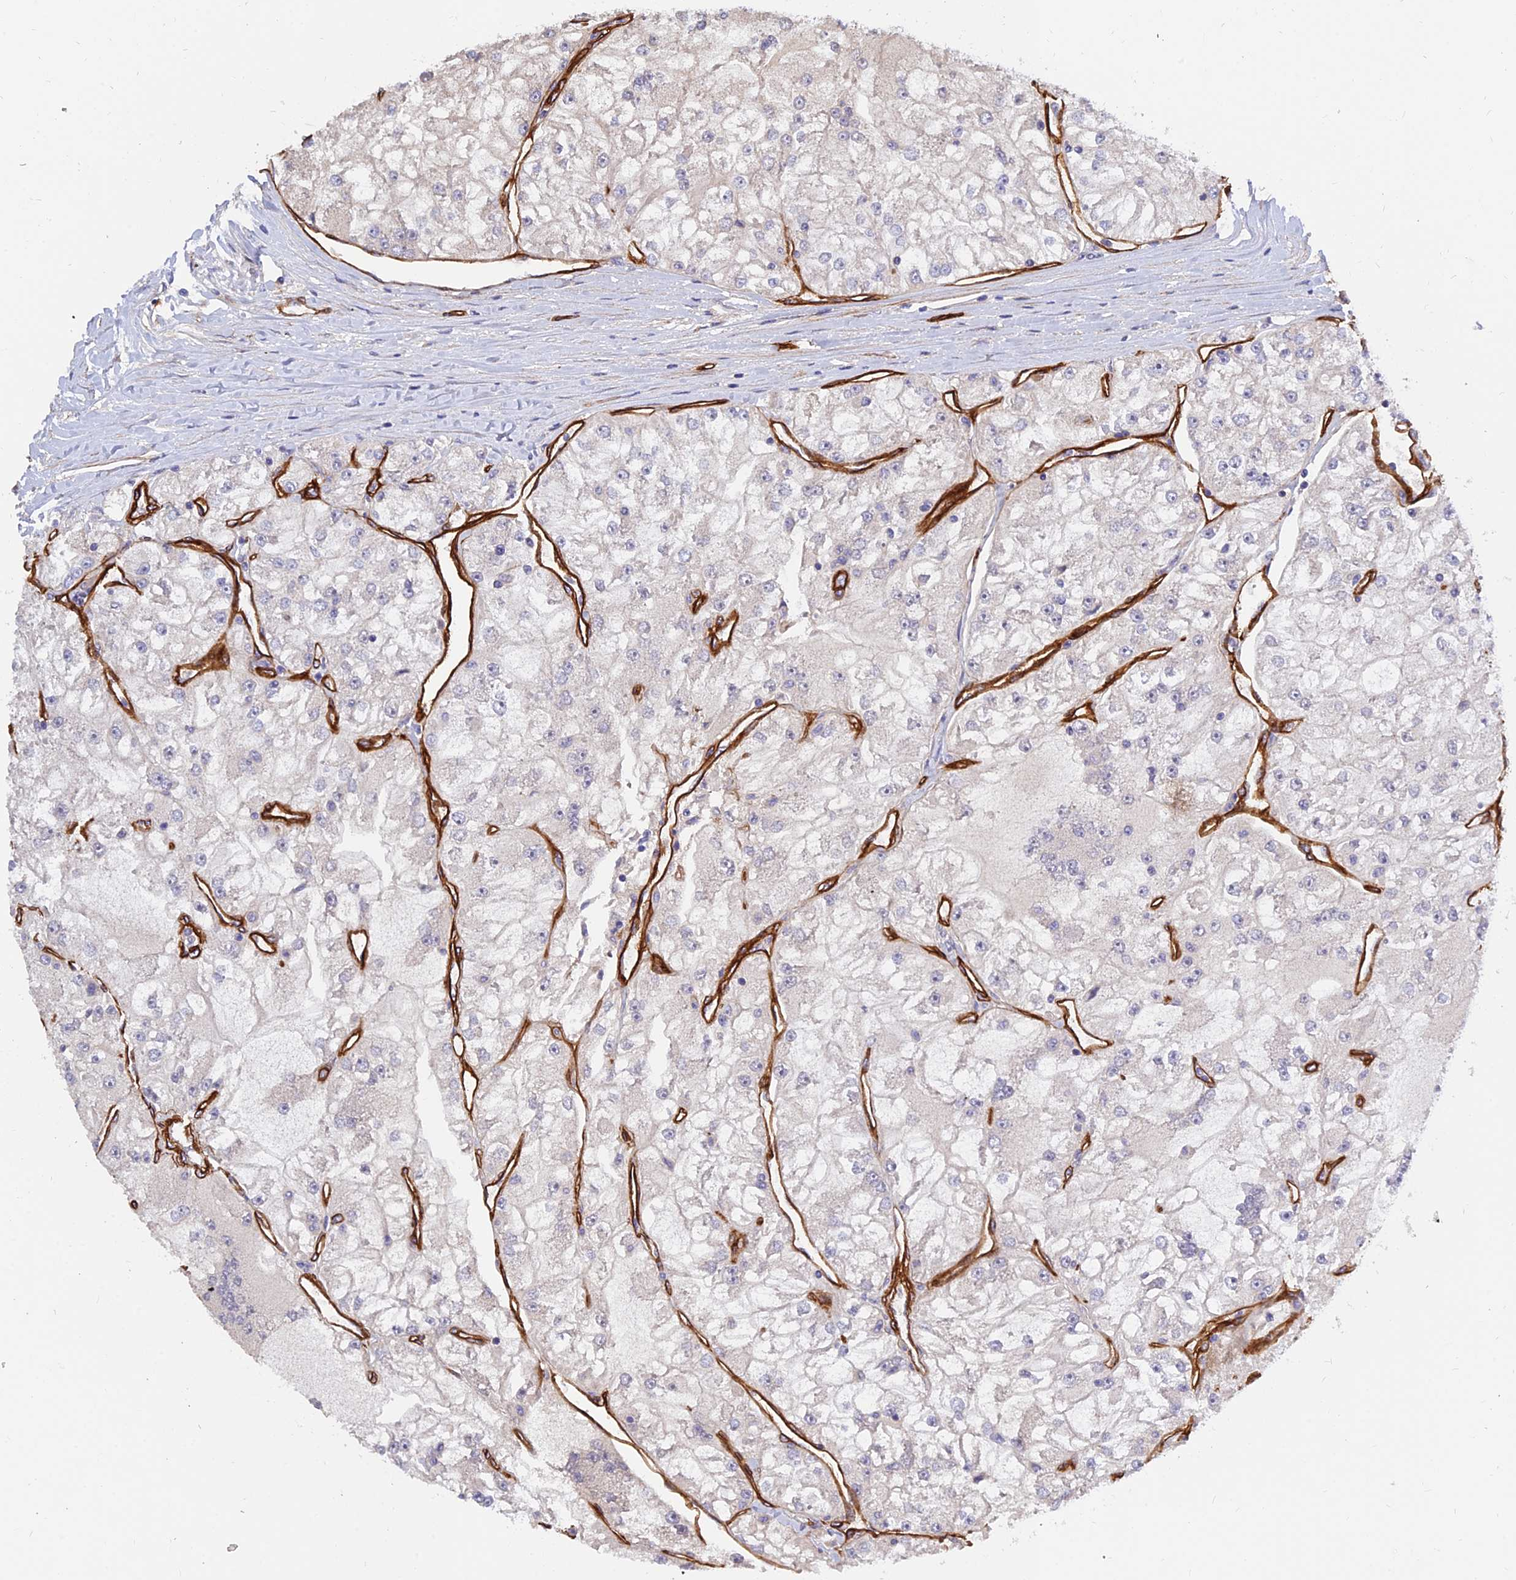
{"staining": {"intensity": "negative", "quantity": "none", "location": "none"}, "tissue": "renal cancer", "cell_type": "Tumor cells", "image_type": "cancer", "snomed": [{"axis": "morphology", "description": "Adenocarcinoma, NOS"}, {"axis": "topography", "description": "Kidney"}], "caption": "Image shows no significant protein expression in tumor cells of renal cancer (adenocarcinoma).", "gene": "MRPL35", "patient": {"sex": "female", "age": 72}}